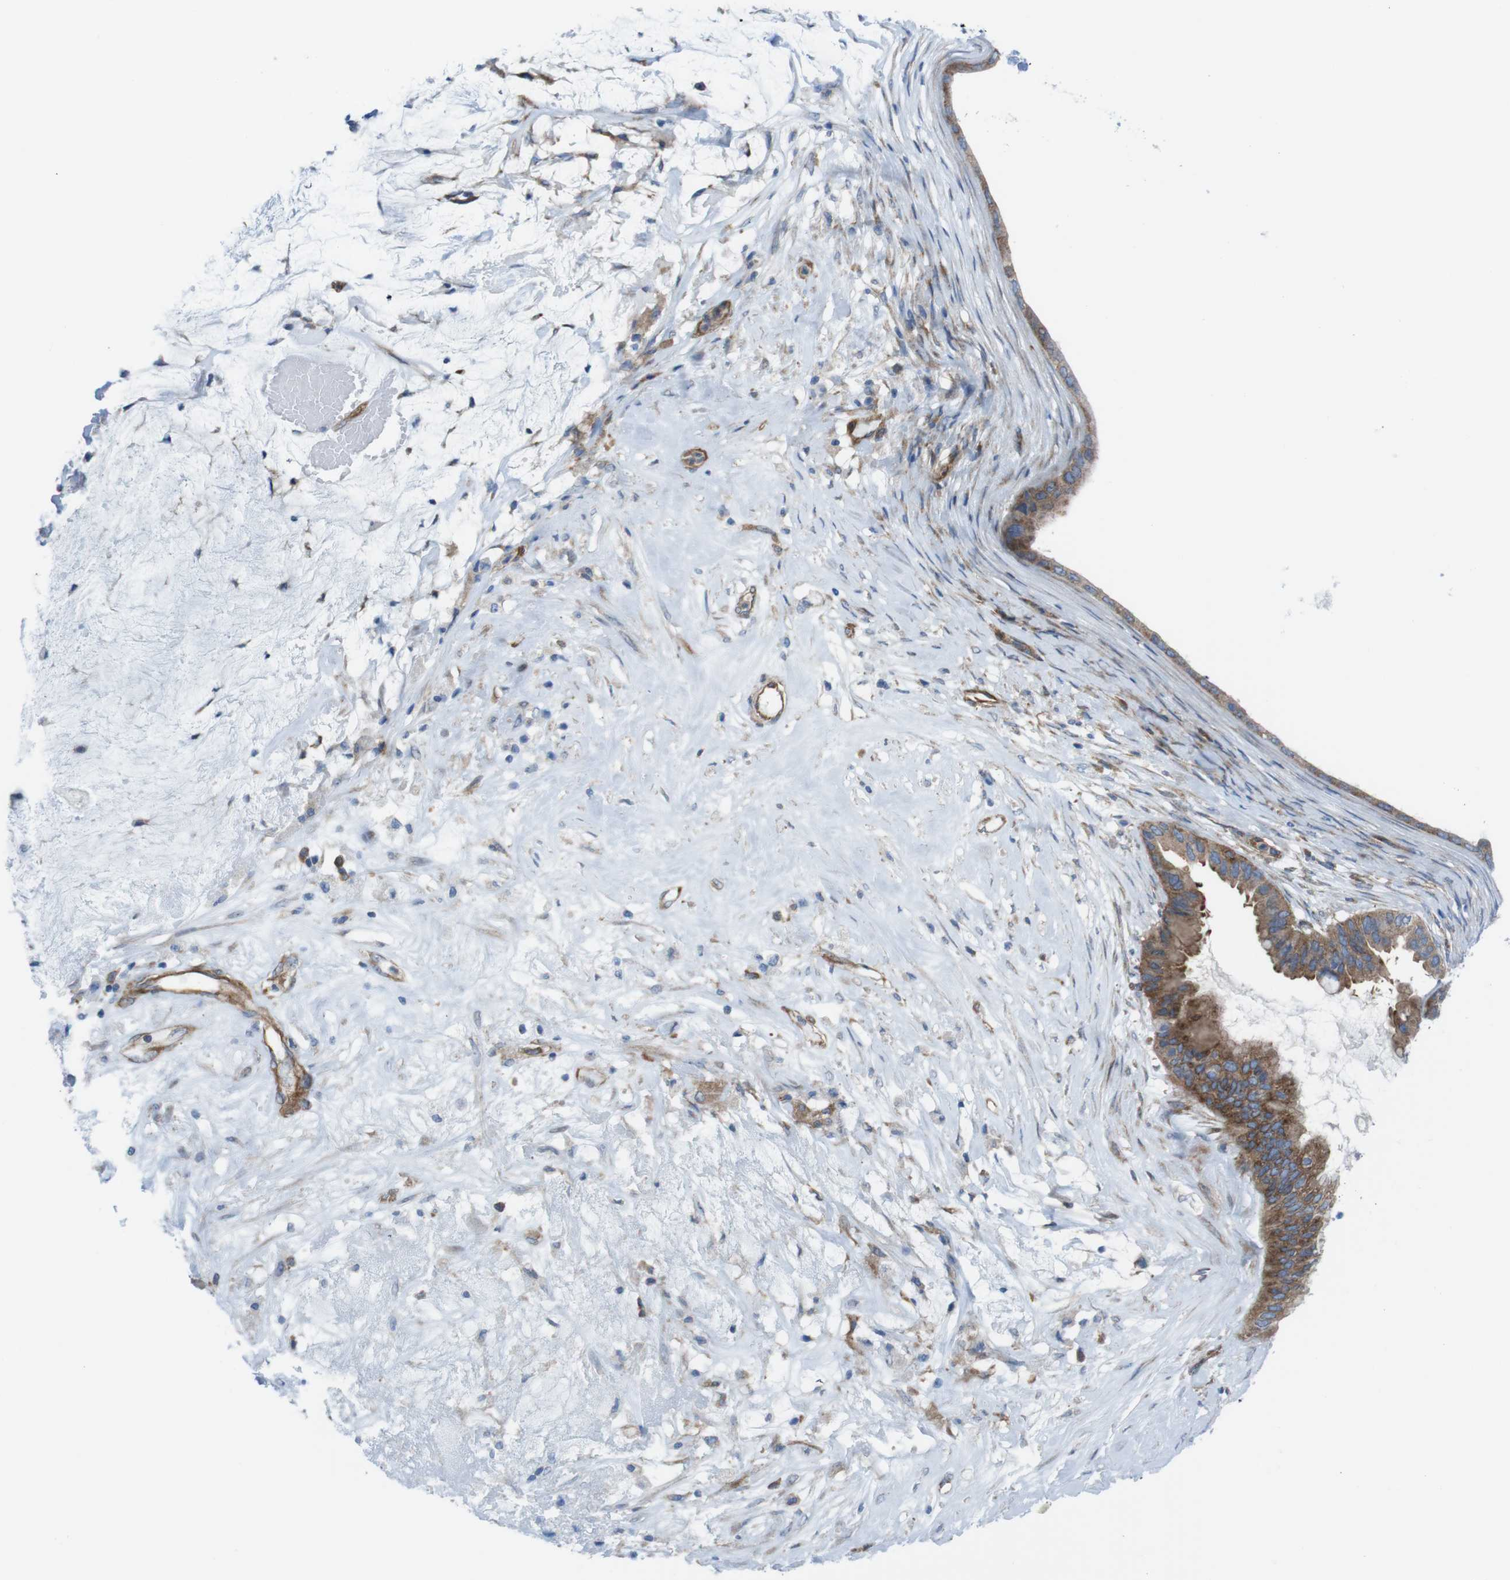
{"staining": {"intensity": "moderate", "quantity": ">75%", "location": "cytoplasmic/membranous"}, "tissue": "ovarian cancer", "cell_type": "Tumor cells", "image_type": "cancer", "snomed": [{"axis": "morphology", "description": "Cystadenocarcinoma, mucinous, NOS"}, {"axis": "topography", "description": "Ovary"}], "caption": "Mucinous cystadenocarcinoma (ovarian) stained for a protein demonstrates moderate cytoplasmic/membranous positivity in tumor cells.", "gene": "DIAPH2", "patient": {"sex": "female", "age": 80}}